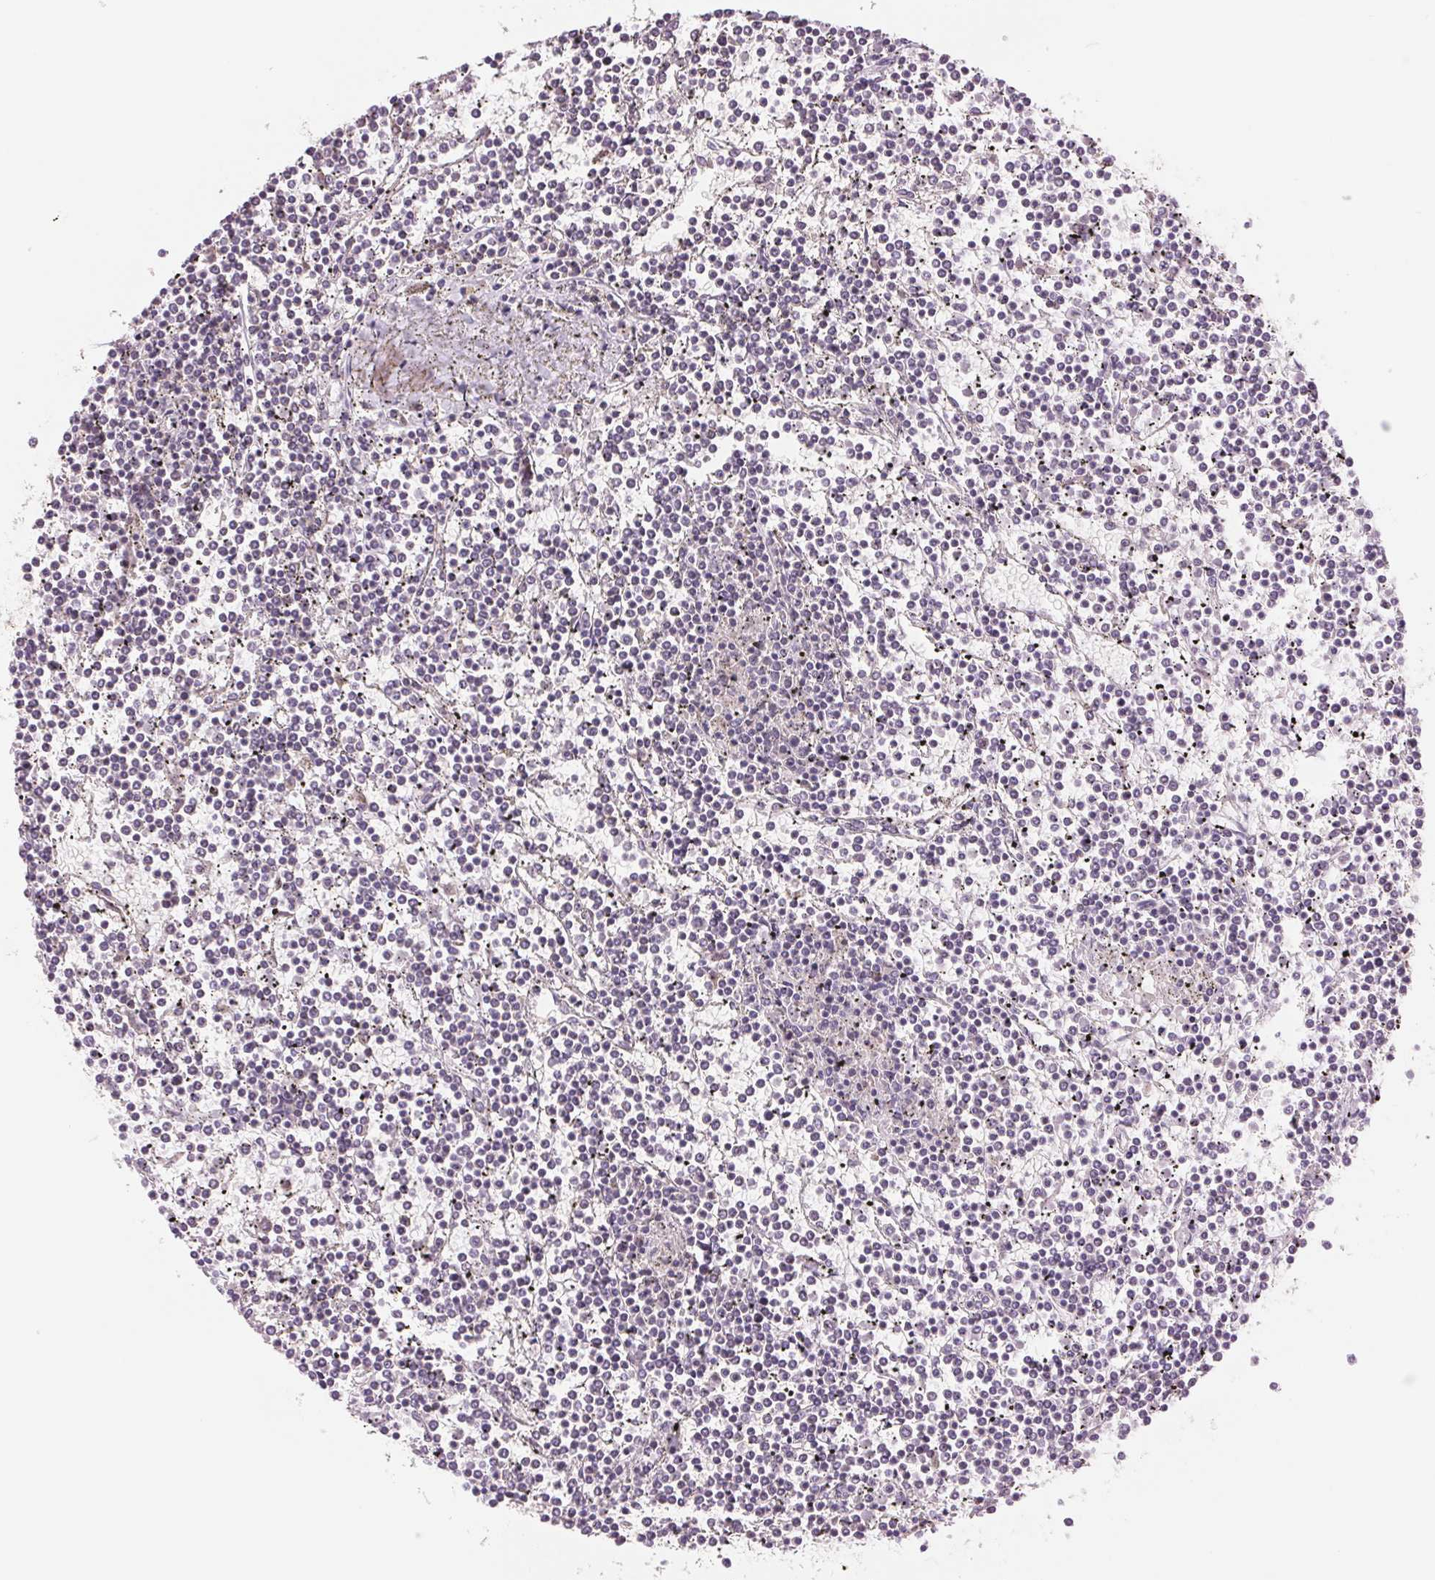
{"staining": {"intensity": "negative", "quantity": "none", "location": "none"}, "tissue": "lymphoma", "cell_type": "Tumor cells", "image_type": "cancer", "snomed": [{"axis": "morphology", "description": "Malignant lymphoma, non-Hodgkin's type, Low grade"}, {"axis": "topography", "description": "Spleen"}], "caption": "Protein analysis of low-grade malignant lymphoma, non-Hodgkin's type displays no significant positivity in tumor cells.", "gene": "TECR", "patient": {"sex": "female", "age": 19}}